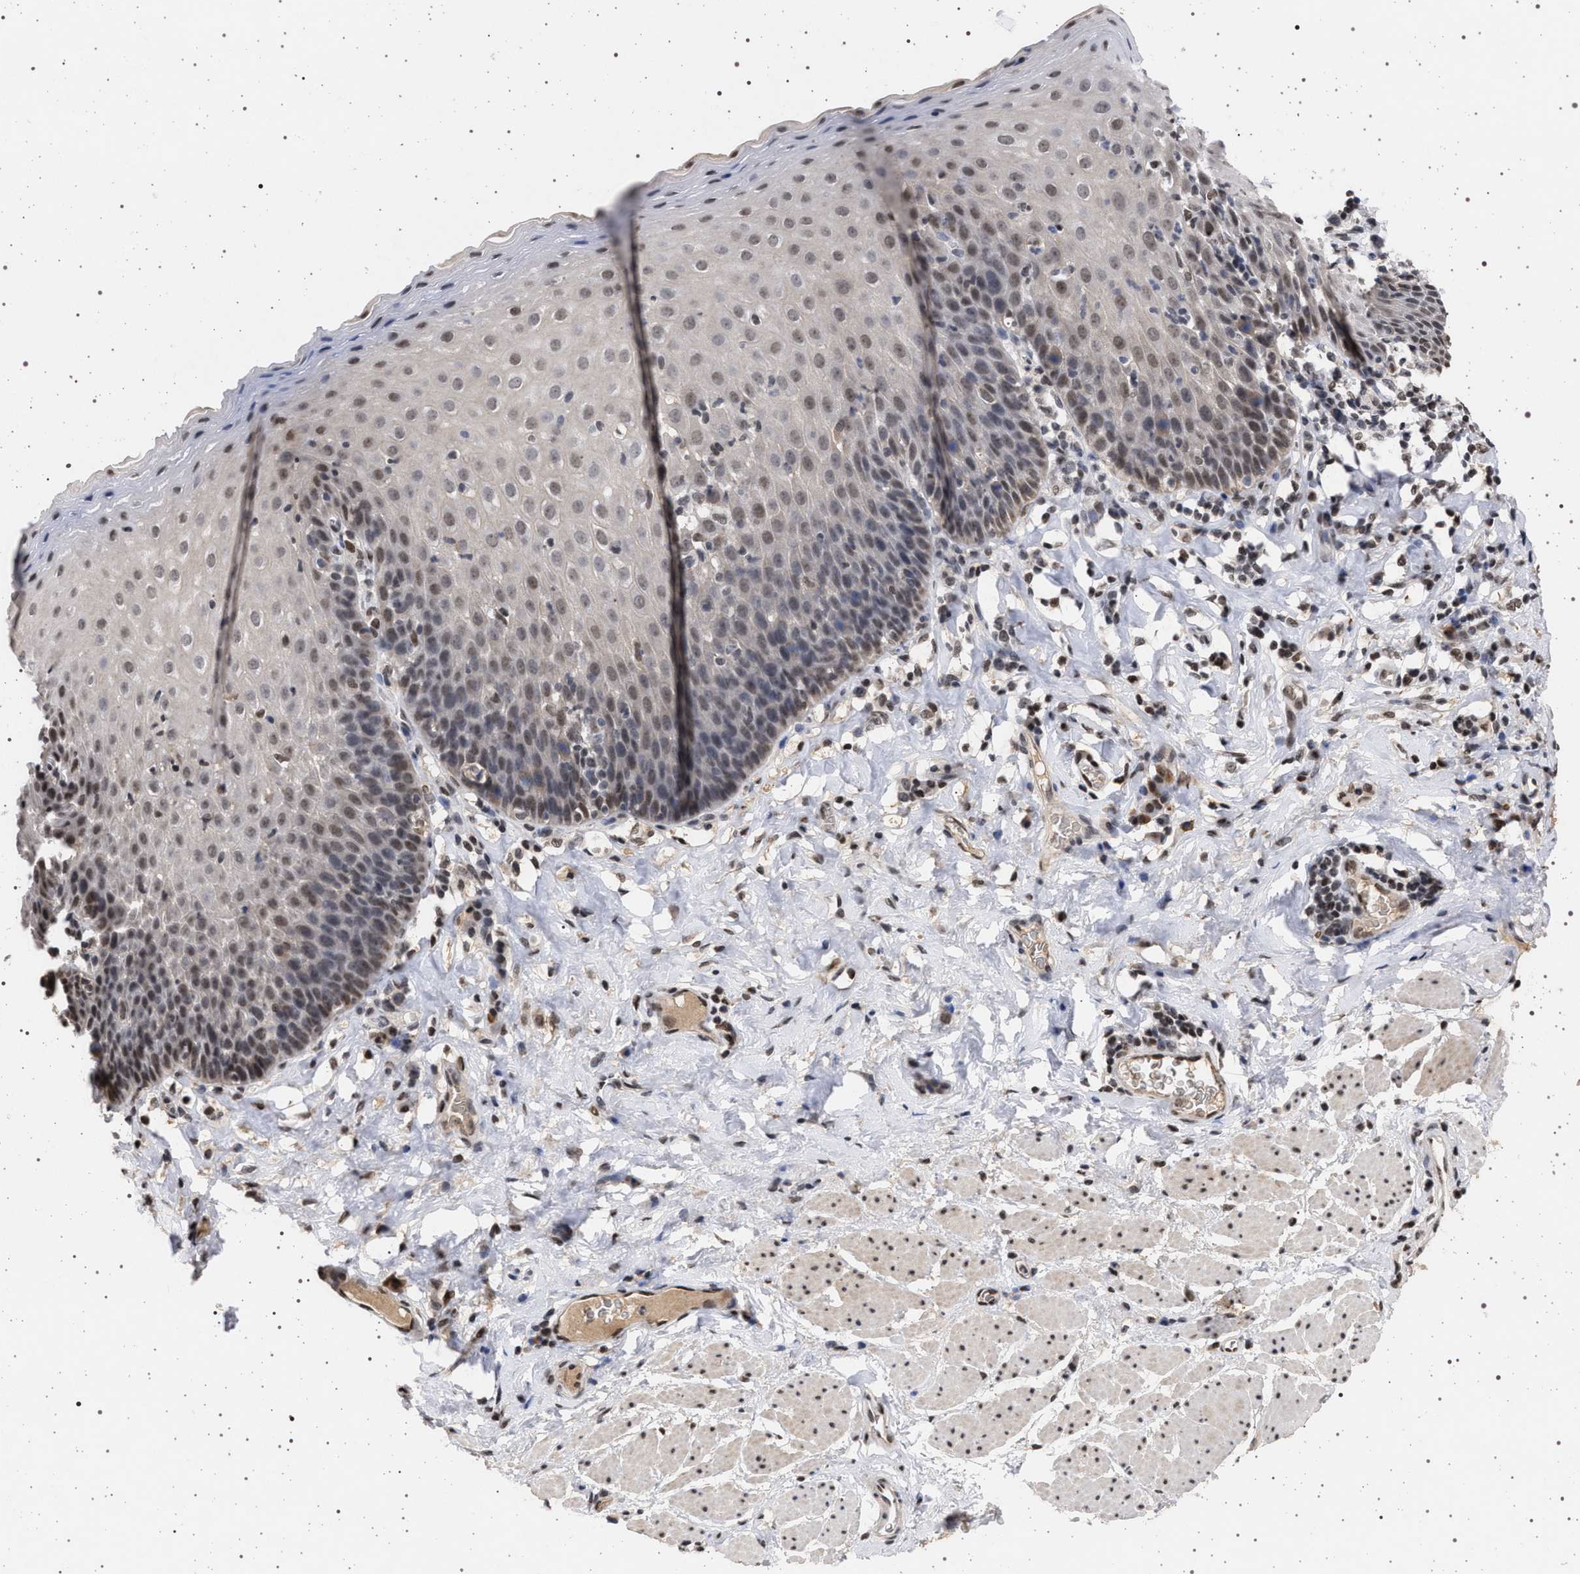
{"staining": {"intensity": "moderate", "quantity": "25%-75%", "location": "nuclear"}, "tissue": "esophagus", "cell_type": "Squamous epithelial cells", "image_type": "normal", "snomed": [{"axis": "morphology", "description": "Normal tissue, NOS"}, {"axis": "topography", "description": "Esophagus"}], "caption": "Brown immunohistochemical staining in benign esophagus demonstrates moderate nuclear expression in approximately 25%-75% of squamous epithelial cells.", "gene": "PHF12", "patient": {"sex": "female", "age": 61}}